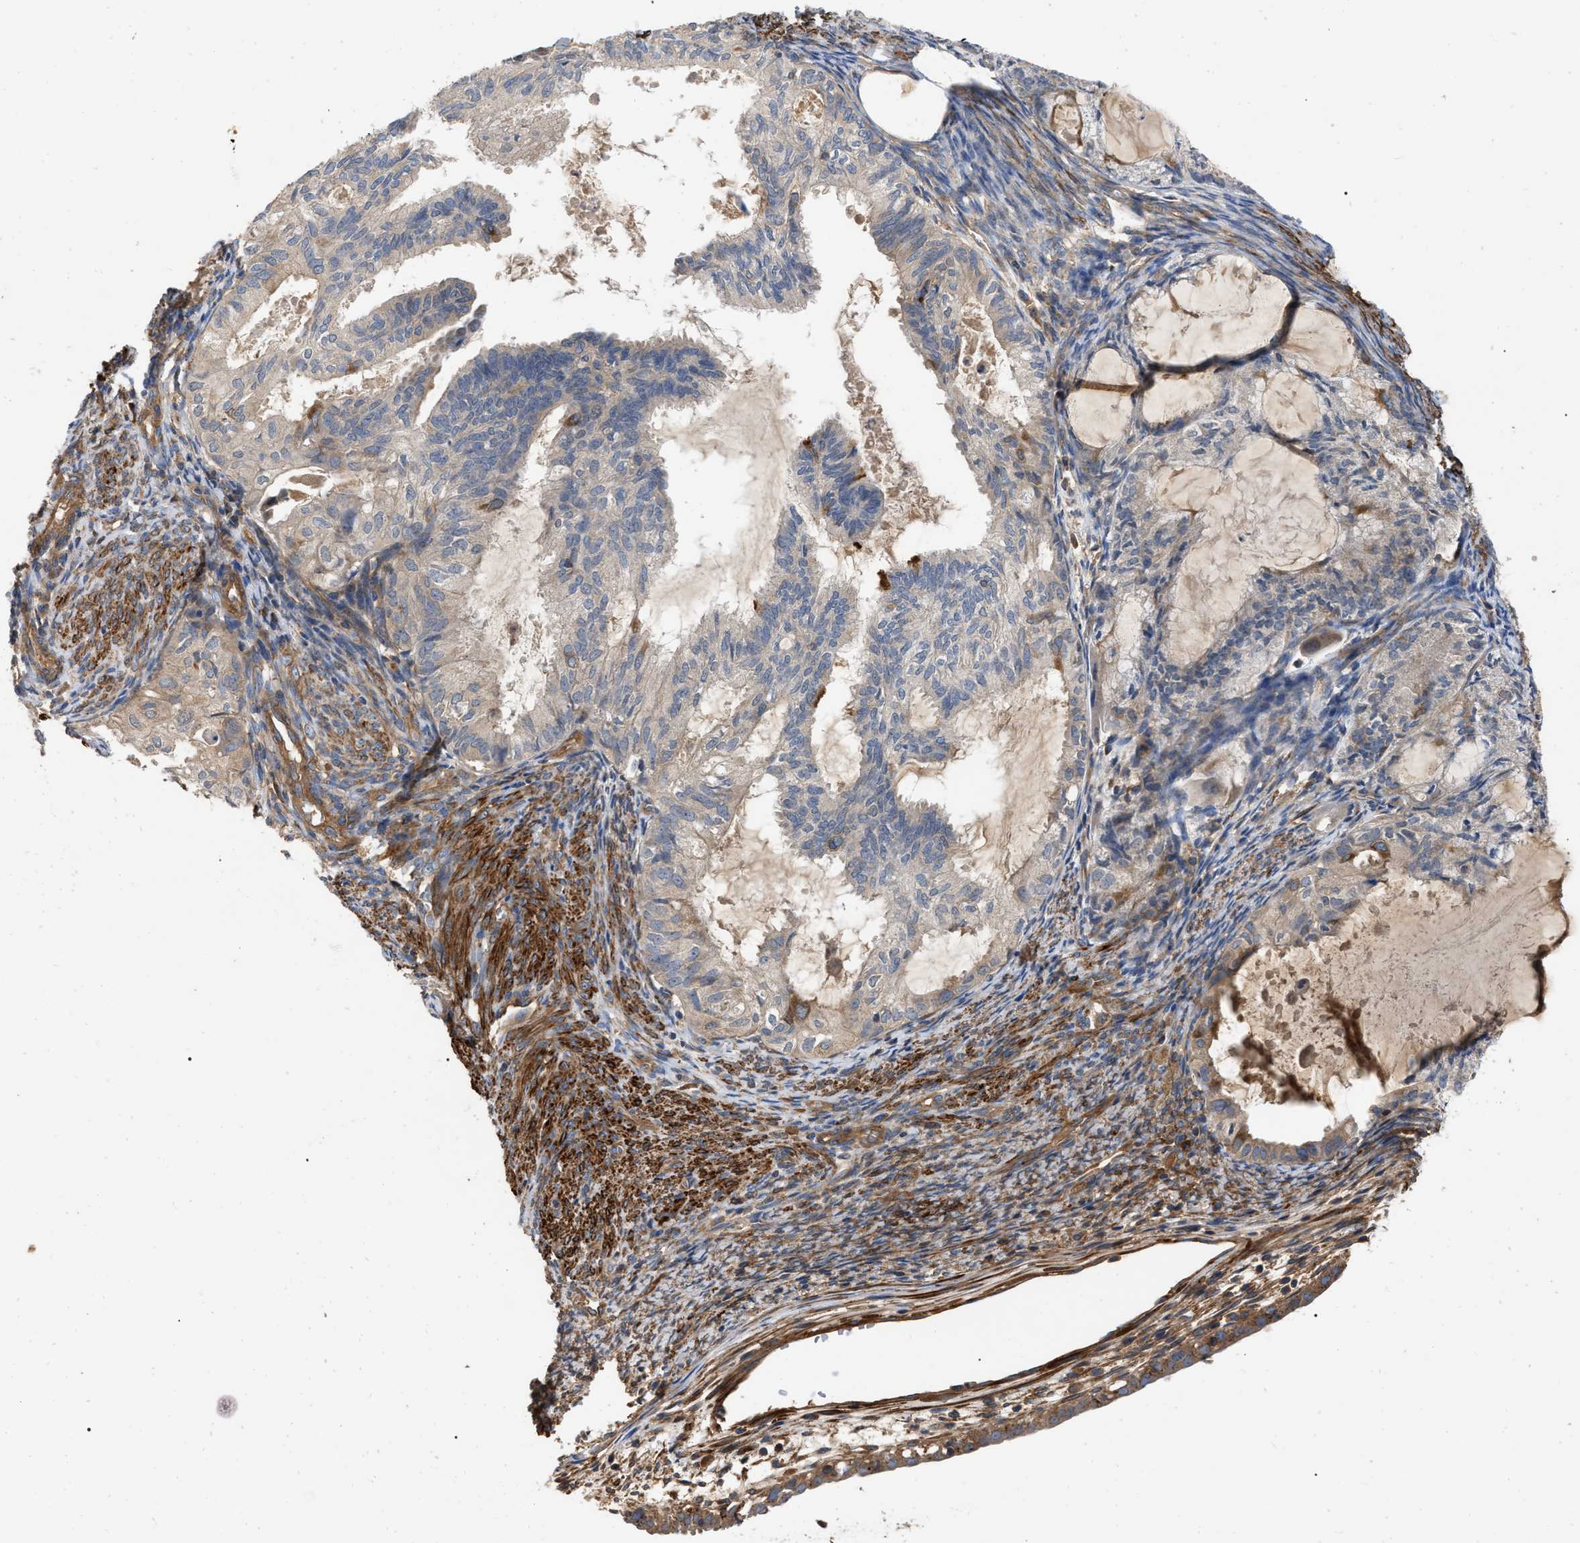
{"staining": {"intensity": "weak", "quantity": "<25%", "location": "cytoplasmic/membranous"}, "tissue": "cervical cancer", "cell_type": "Tumor cells", "image_type": "cancer", "snomed": [{"axis": "morphology", "description": "Normal tissue, NOS"}, {"axis": "morphology", "description": "Adenocarcinoma, NOS"}, {"axis": "topography", "description": "Cervix"}, {"axis": "topography", "description": "Endometrium"}], "caption": "Immunohistochemical staining of adenocarcinoma (cervical) reveals no significant expression in tumor cells.", "gene": "RABEP1", "patient": {"sex": "female", "age": 86}}